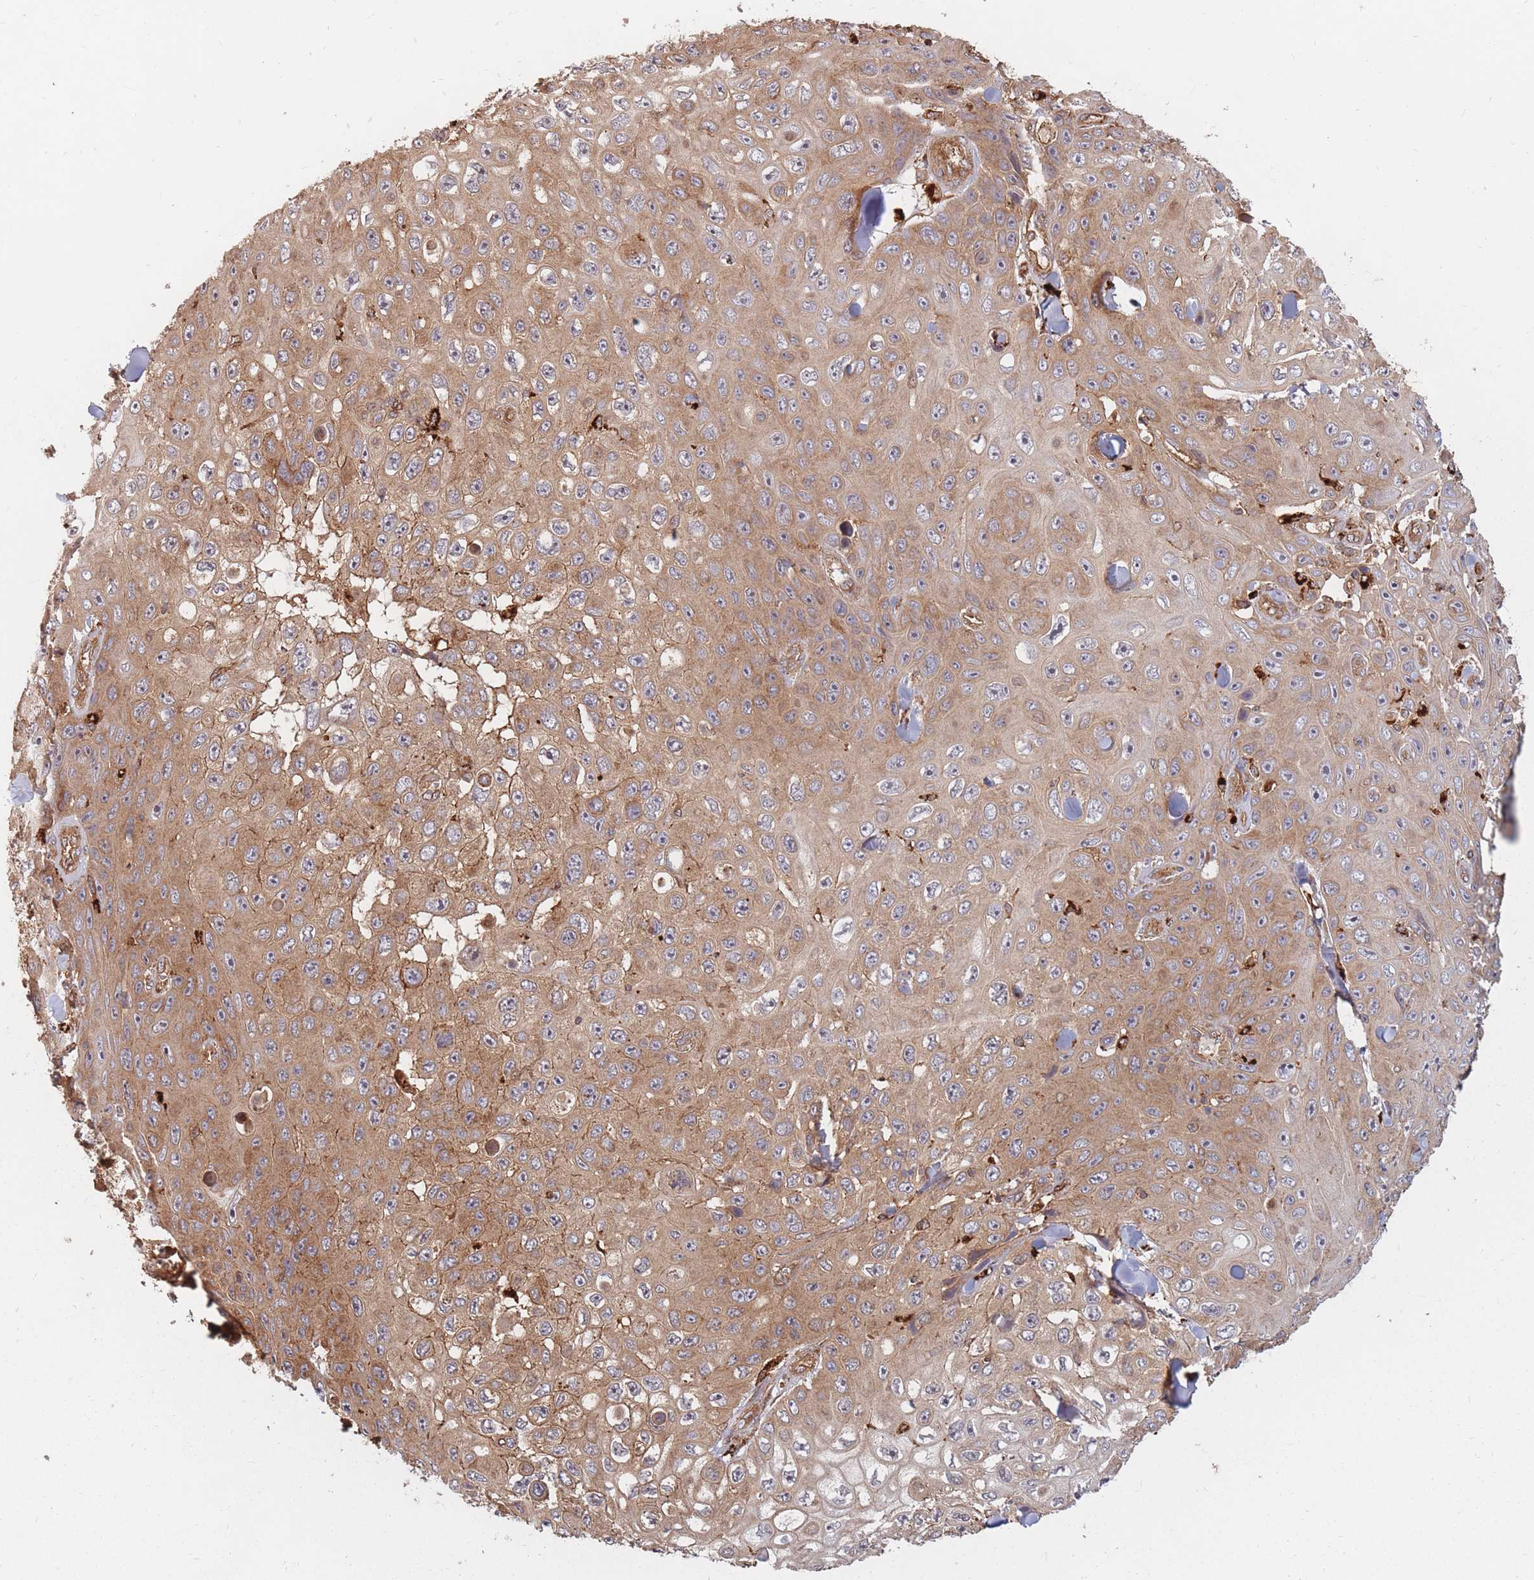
{"staining": {"intensity": "moderate", "quantity": ">75%", "location": "cytoplasmic/membranous"}, "tissue": "skin cancer", "cell_type": "Tumor cells", "image_type": "cancer", "snomed": [{"axis": "morphology", "description": "Squamous cell carcinoma, NOS"}, {"axis": "topography", "description": "Skin"}], "caption": "High-magnification brightfield microscopy of skin cancer (squamous cell carcinoma) stained with DAB (brown) and counterstained with hematoxylin (blue). tumor cells exhibit moderate cytoplasmic/membranous positivity is present in approximately>75% of cells.", "gene": "RASSF2", "patient": {"sex": "male", "age": 82}}